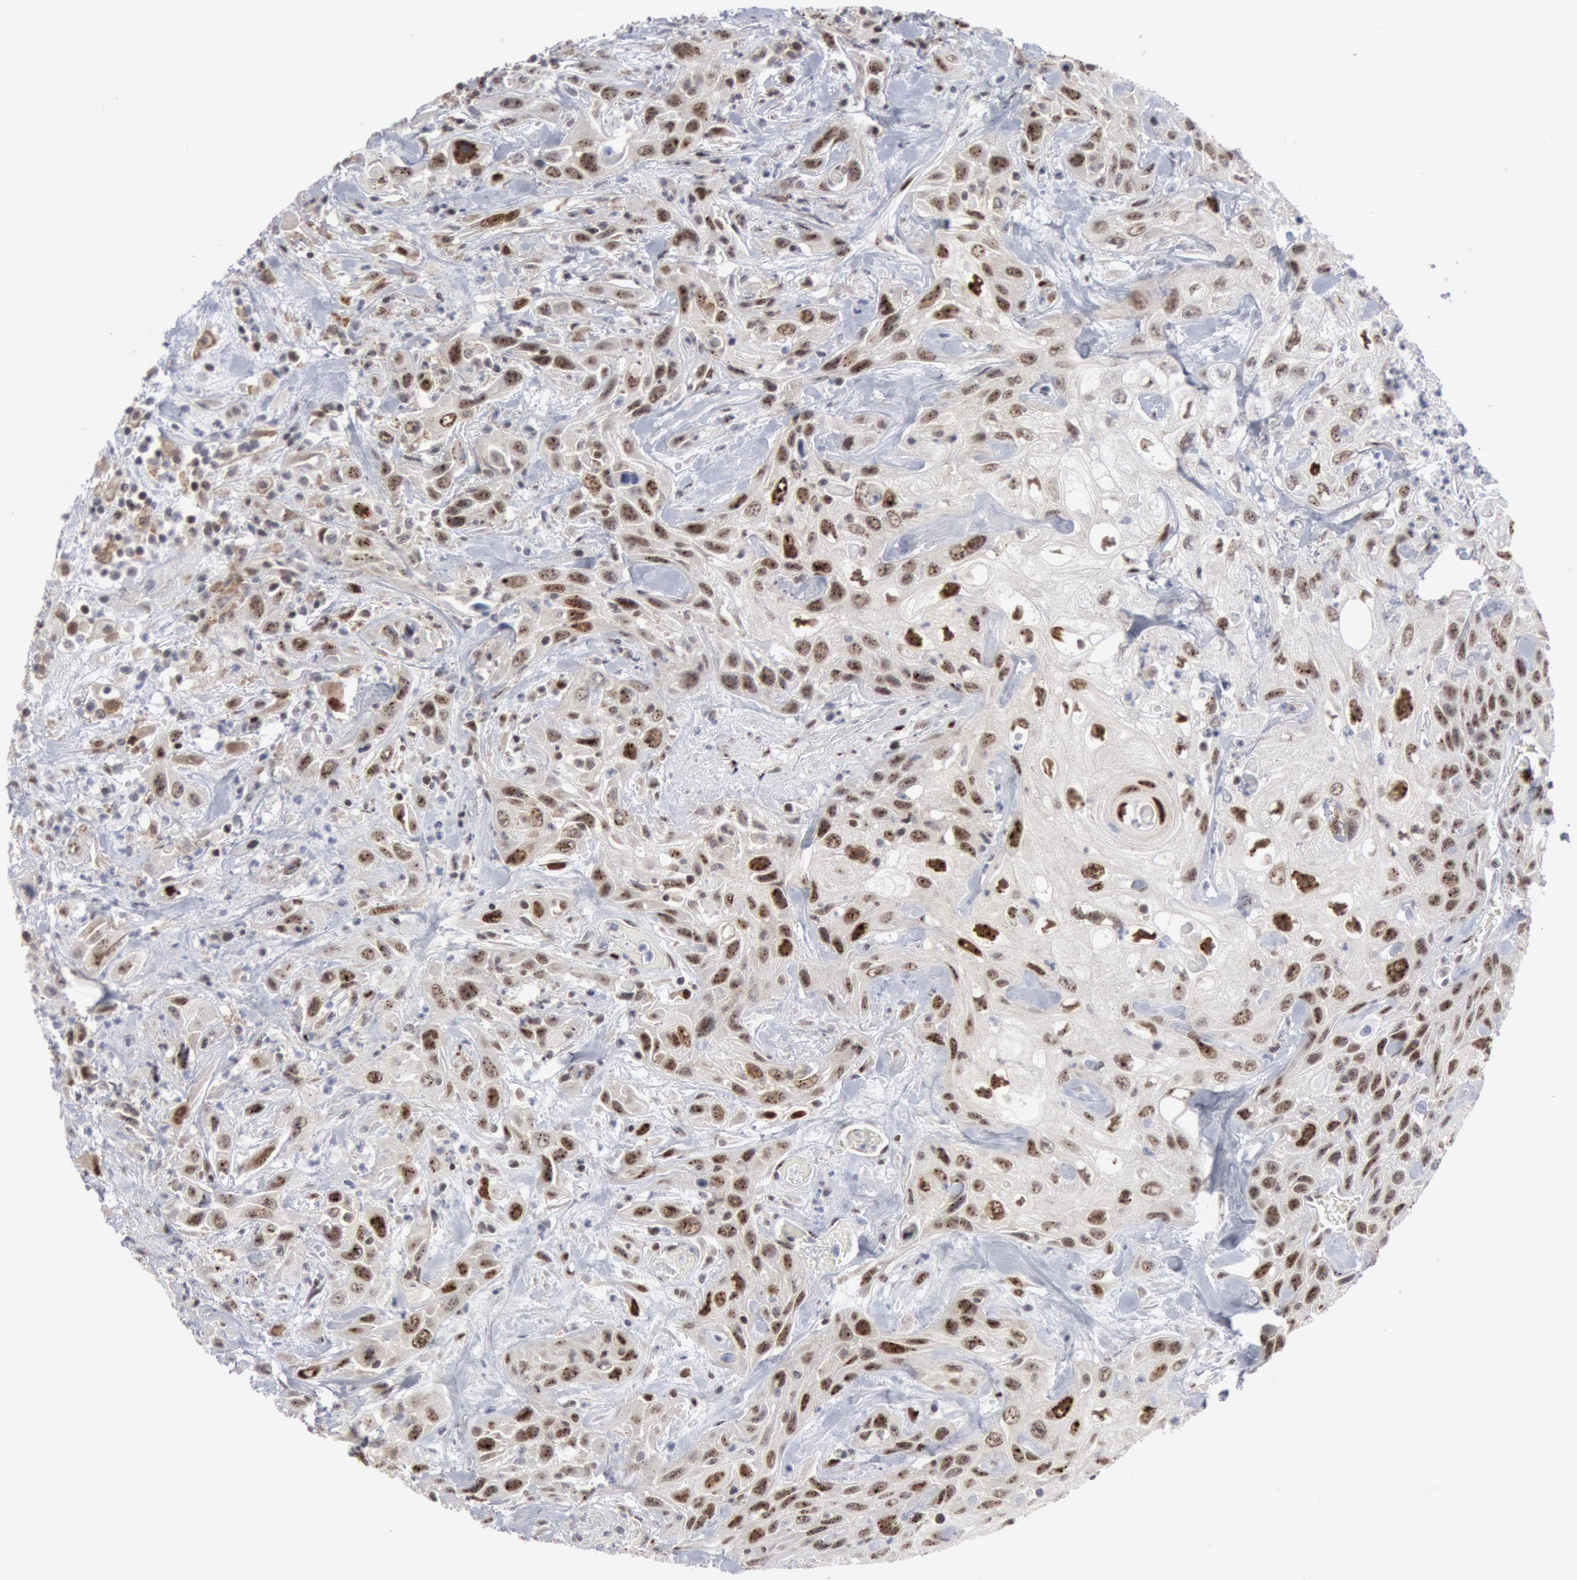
{"staining": {"intensity": "moderate", "quantity": "25%-75%", "location": "nuclear"}, "tissue": "urothelial cancer", "cell_type": "Tumor cells", "image_type": "cancer", "snomed": [{"axis": "morphology", "description": "Urothelial carcinoma, High grade"}, {"axis": "topography", "description": "Urinary bladder"}], "caption": "IHC staining of urothelial cancer, which displays medium levels of moderate nuclear positivity in about 25%-75% of tumor cells indicating moderate nuclear protein expression. The staining was performed using DAB (brown) for protein detection and nuclei were counterstained in hematoxylin (blue).", "gene": "FOXO1", "patient": {"sex": "female", "age": 84}}